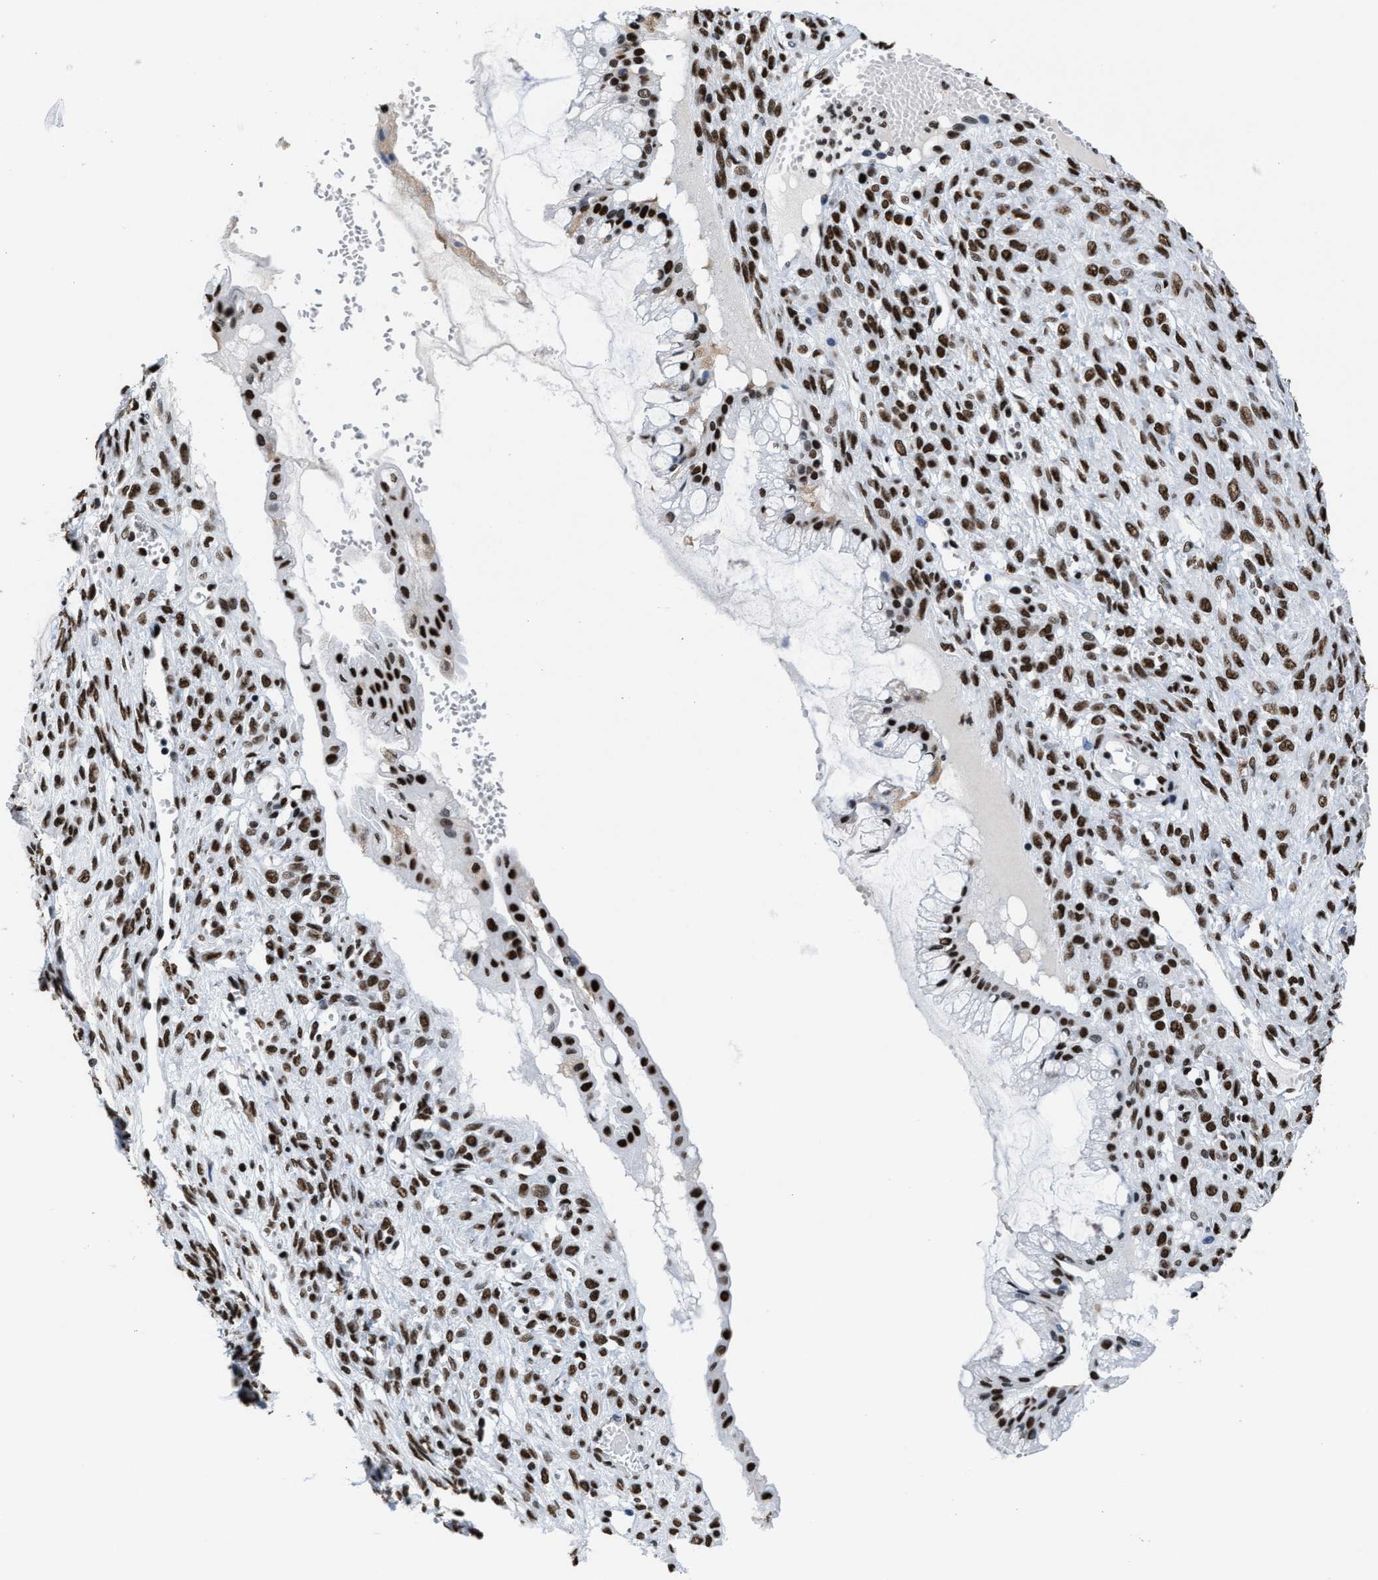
{"staining": {"intensity": "strong", "quantity": ">75%", "location": "nuclear"}, "tissue": "ovarian cancer", "cell_type": "Tumor cells", "image_type": "cancer", "snomed": [{"axis": "morphology", "description": "Cystadenocarcinoma, mucinous, NOS"}, {"axis": "topography", "description": "Ovary"}], "caption": "Immunohistochemical staining of ovarian mucinous cystadenocarcinoma displays strong nuclear protein positivity in approximately >75% of tumor cells. (Brightfield microscopy of DAB IHC at high magnification).", "gene": "SMARCC2", "patient": {"sex": "female", "age": 73}}